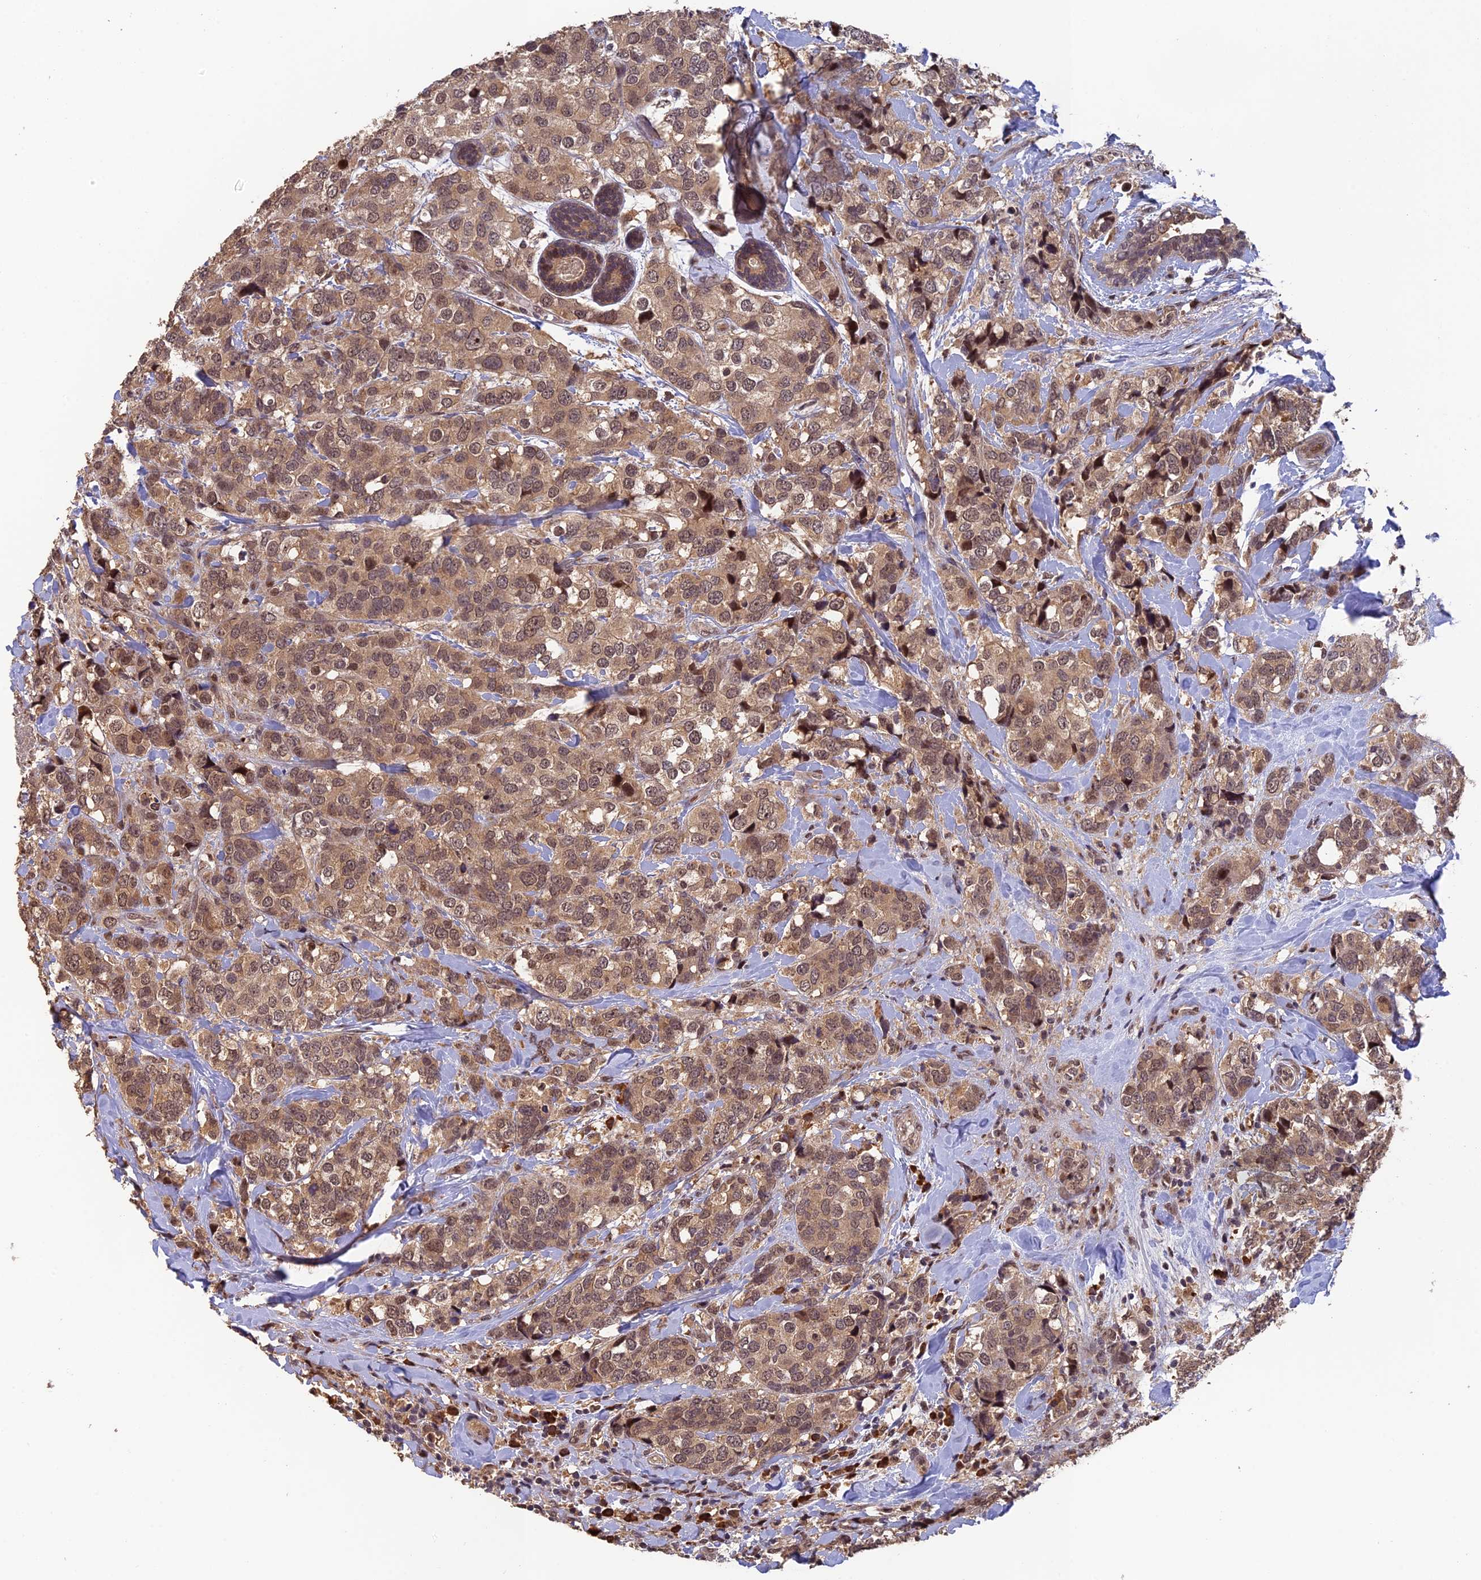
{"staining": {"intensity": "moderate", "quantity": ">75%", "location": "cytoplasmic/membranous,nuclear"}, "tissue": "breast cancer", "cell_type": "Tumor cells", "image_type": "cancer", "snomed": [{"axis": "morphology", "description": "Lobular carcinoma"}, {"axis": "topography", "description": "Breast"}], "caption": "Breast lobular carcinoma stained with DAB immunohistochemistry exhibits medium levels of moderate cytoplasmic/membranous and nuclear positivity in about >75% of tumor cells.", "gene": "OSBPL1A", "patient": {"sex": "female", "age": 59}}